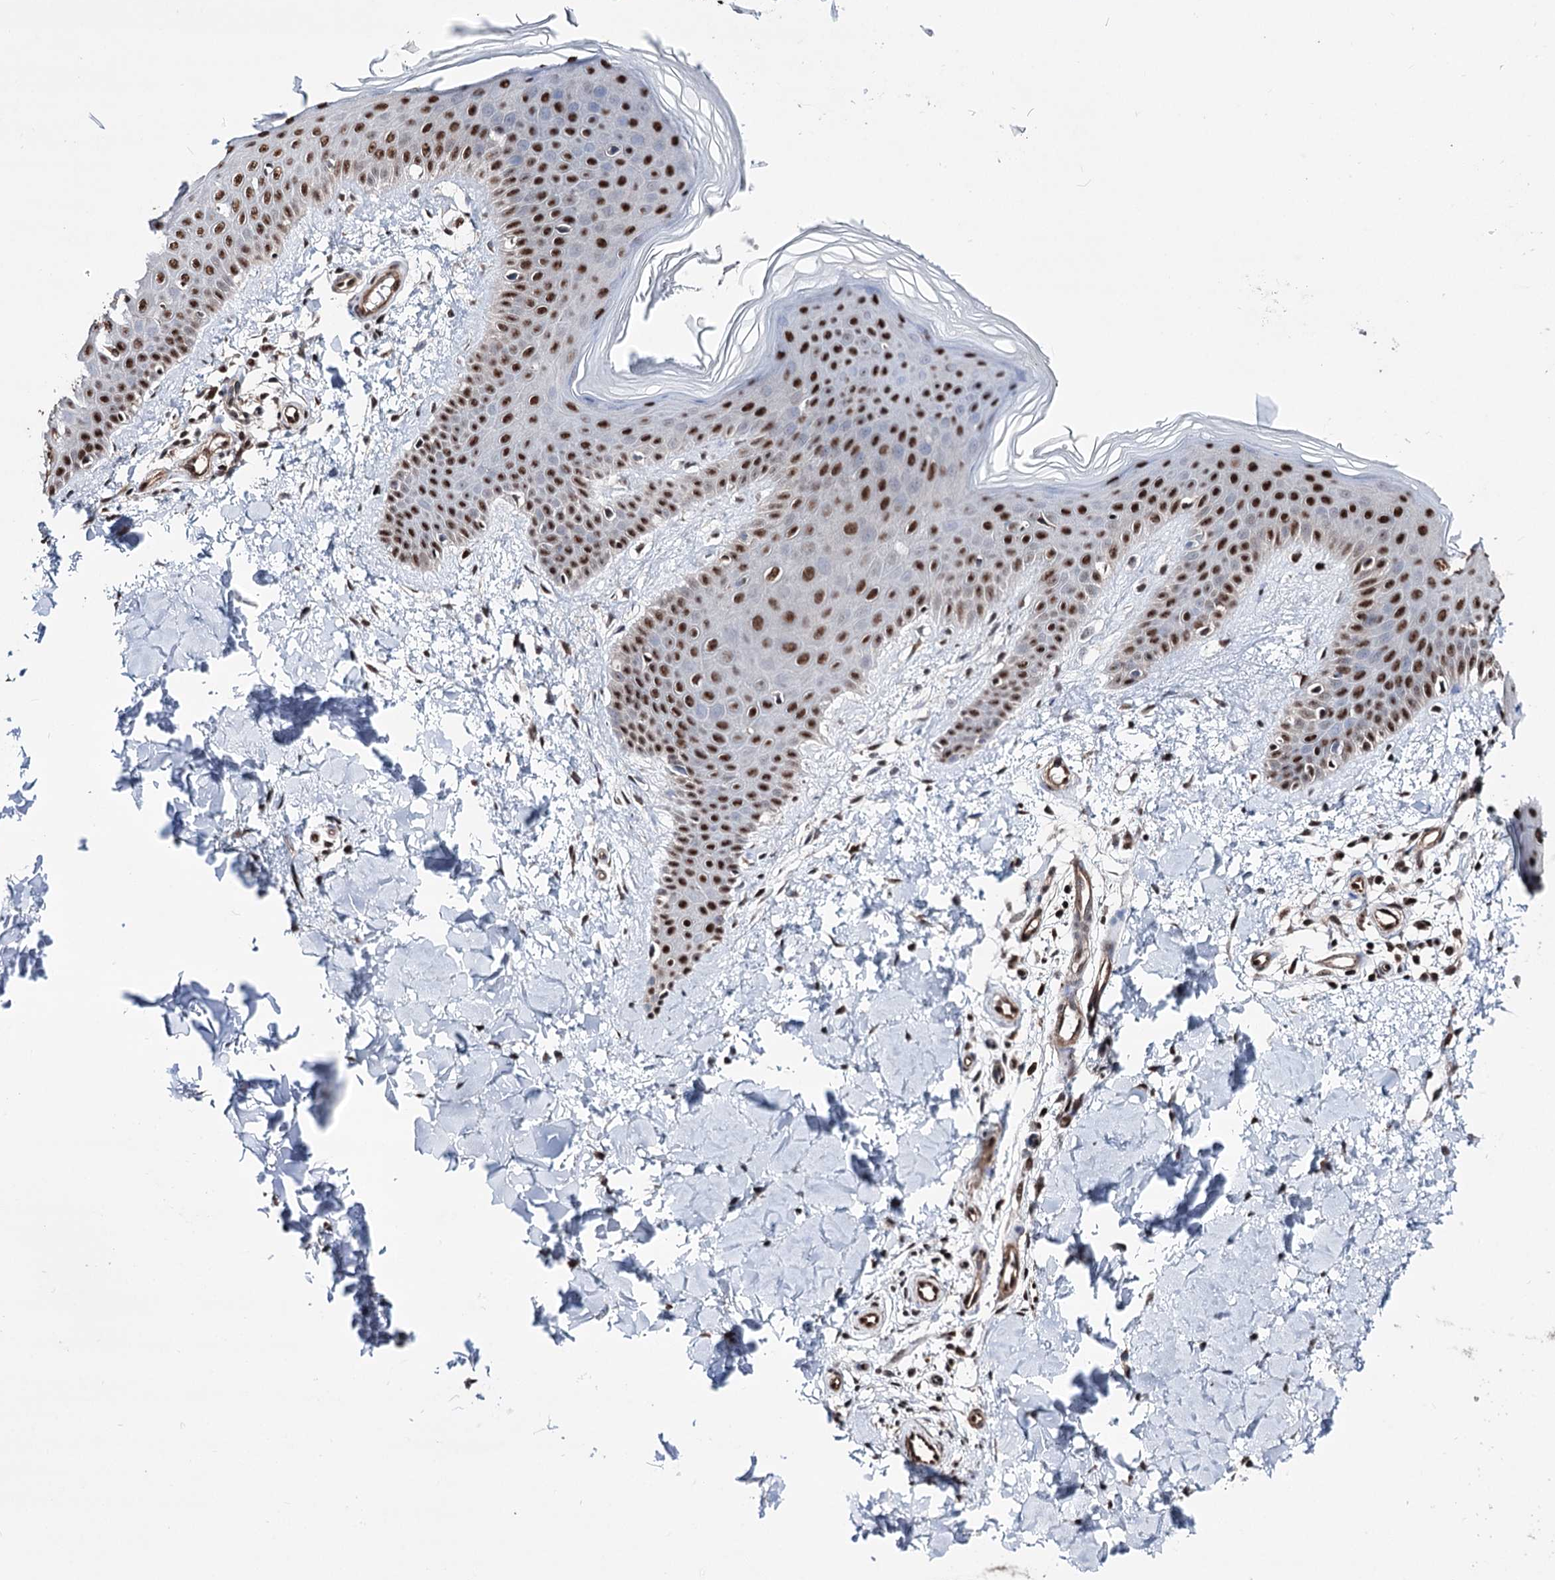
{"staining": {"intensity": "strong", "quantity": "25%-75%", "location": "nuclear"}, "tissue": "skin", "cell_type": "Fibroblasts", "image_type": "normal", "snomed": [{"axis": "morphology", "description": "Normal tissue, NOS"}, {"axis": "topography", "description": "Skin"}], "caption": "DAB (3,3'-diaminobenzidine) immunohistochemical staining of unremarkable human skin displays strong nuclear protein staining in about 25%-75% of fibroblasts.", "gene": "CHMP7", "patient": {"sex": "male", "age": 36}}